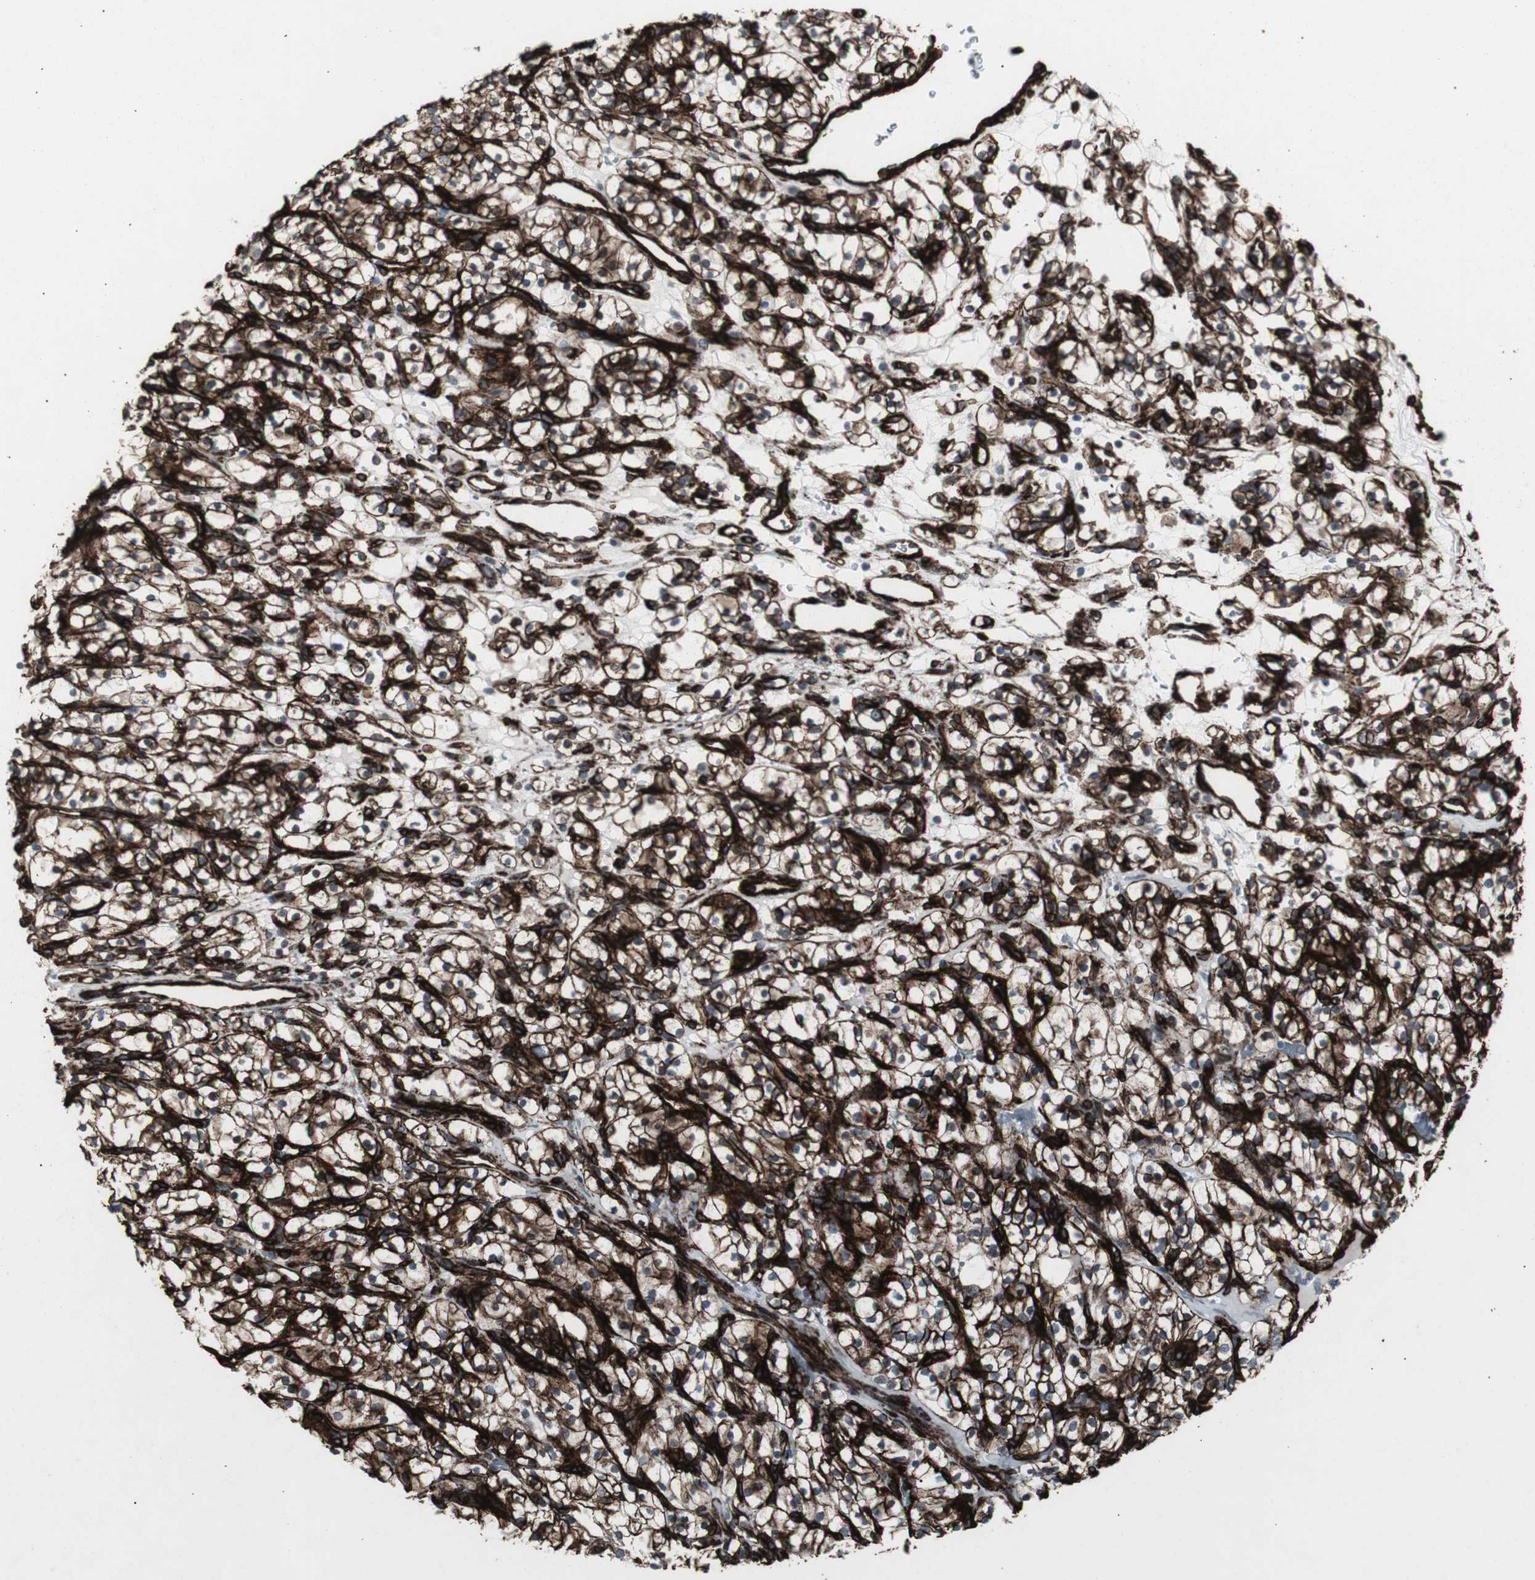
{"staining": {"intensity": "strong", "quantity": ">75%", "location": "cytoplasmic/membranous"}, "tissue": "renal cancer", "cell_type": "Tumor cells", "image_type": "cancer", "snomed": [{"axis": "morphology", "description": "Adenocarcinoma, NOS"}, {"axis": "topography", "description": "Kidney"}], "caption": "A photomicrograph of human renal adenocarcinoma stained for a protein demonstrates strong cytoplasmic/membranous brown staining in tumor cells.", "gene": "PDGFA", "patient": {"sex": "female", "age": 57}}